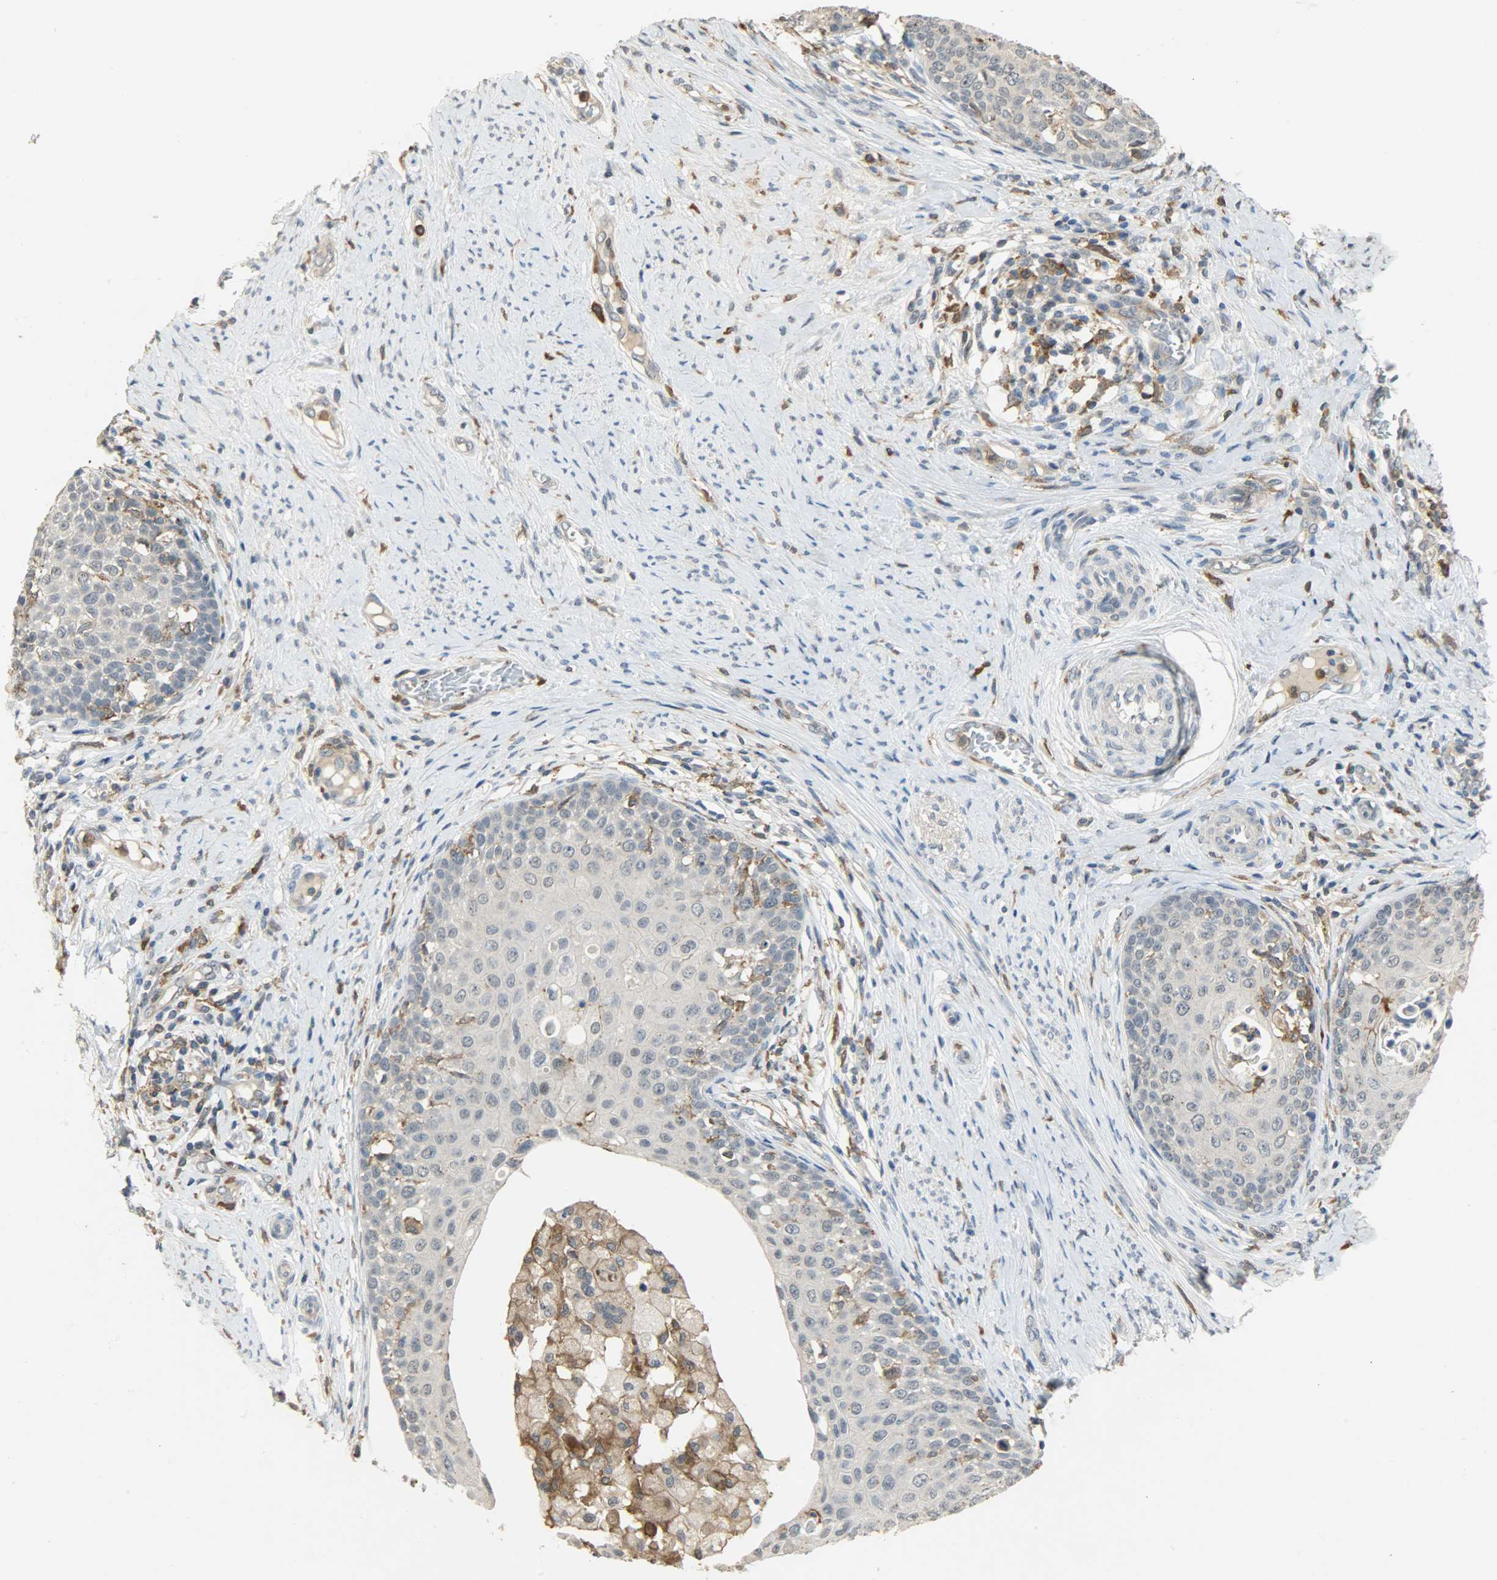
{"staining": {"intensity": "weak", "quantity": "<25%", "location": "cytoplasmic/membranous"}, "tissue": "cervical cancer", "cell_type": "Tumor cells", "image_type": "cancer", "snomed": [{"axis": "morphology", "description": "Squamous cell carcinoma, NOS"}, {"axis": "morphology", "description": "Adenocarcinoma, NOS"}, {"axis": "topography", "description": "Cervix"}], "caption": "A micrograph of human cervical cancer is negative for staining in tumor cells.", "gene": "SKAP2", "patient": {"sex": "female", "age": 52}}